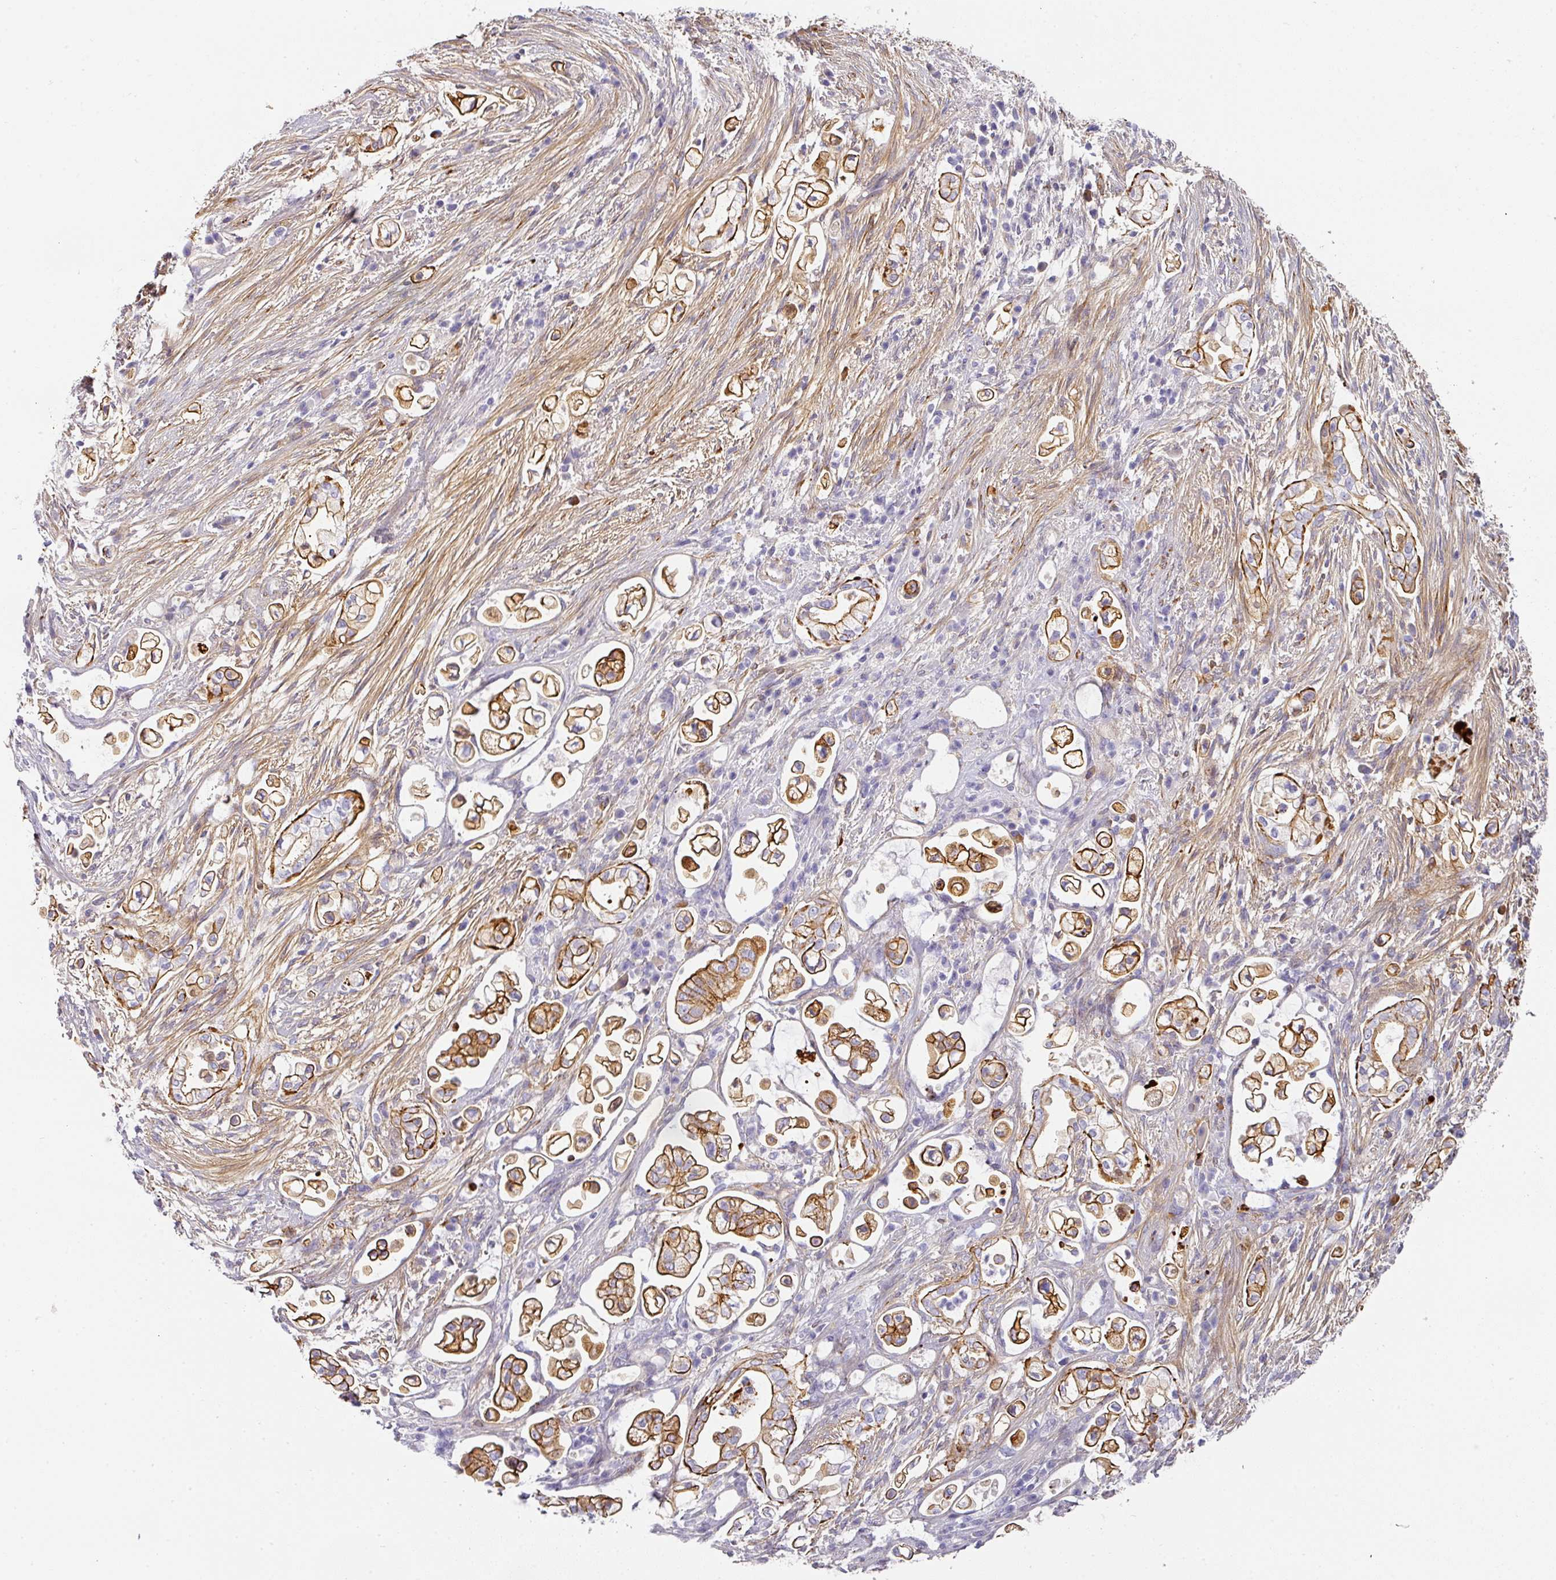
{"staining": {"intensity": "strong", "quantity": ">75%", "location": "cytoplasmic/membranous"}, "tissue": "pancreatic cancer", "cell_type": "Tumor cells", "image_type": "cancer", "snomed": [{"axis": "morphology", "description": "Adenocarcinoma, NOS"}, {"axis": "topography", "description": "Pancreas"}], "caption": "Adenocarcinoma (pancreatic) stained with immunohistochemistry (IHC) exhibits strong cytoplasmic/membranous positivity in about >75% of tumor cells. Immunohistochemistry stains the protein of interest in brown and the nuclei are stained blue.", "gene": "ANKRD29", "patient": {"sex": "female", "age": 69}}